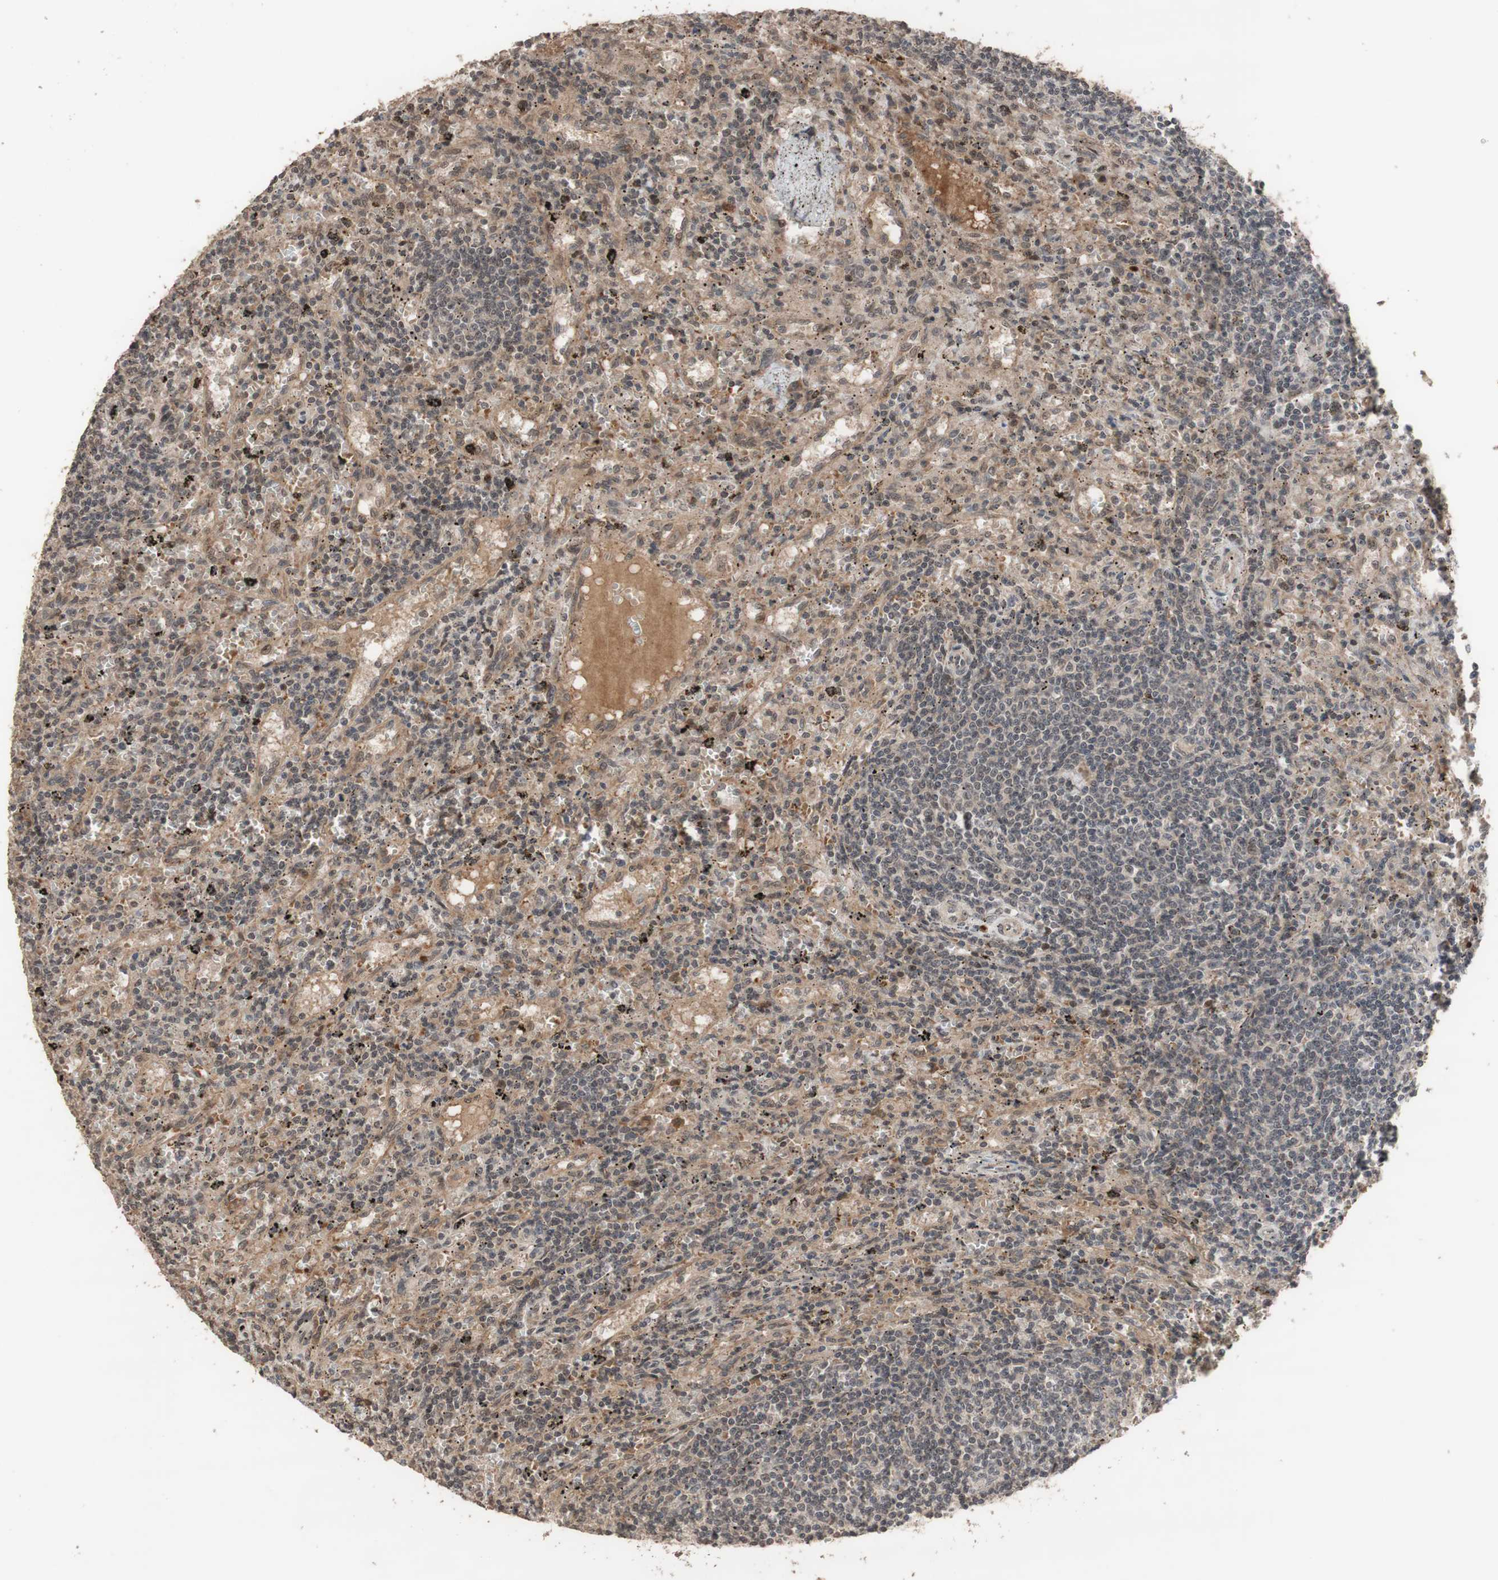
{"staining": {"intensity": "negative", "quantity": "none", "location": "none"}, "tissue": "lymphoma", "cell_type": "Tumor cells", "image_type": "cancer", "snomed": [{"axis": "morphology", "description": "Malignant lymphoma, non-Hodgkin's type, Low grade"}, {"axis": "topography", "description": "Spleen"}], "caption": "This photomicrograph is of malignant lymphoma, non-Hodgkin's type (low-grade) stained with IHC to label a protein in brown with the nuclei are counter-stained blue. There is no staining in tumor cells.", "gene": "KANSL1", "patient": {"sex": "male", "age": 76}}